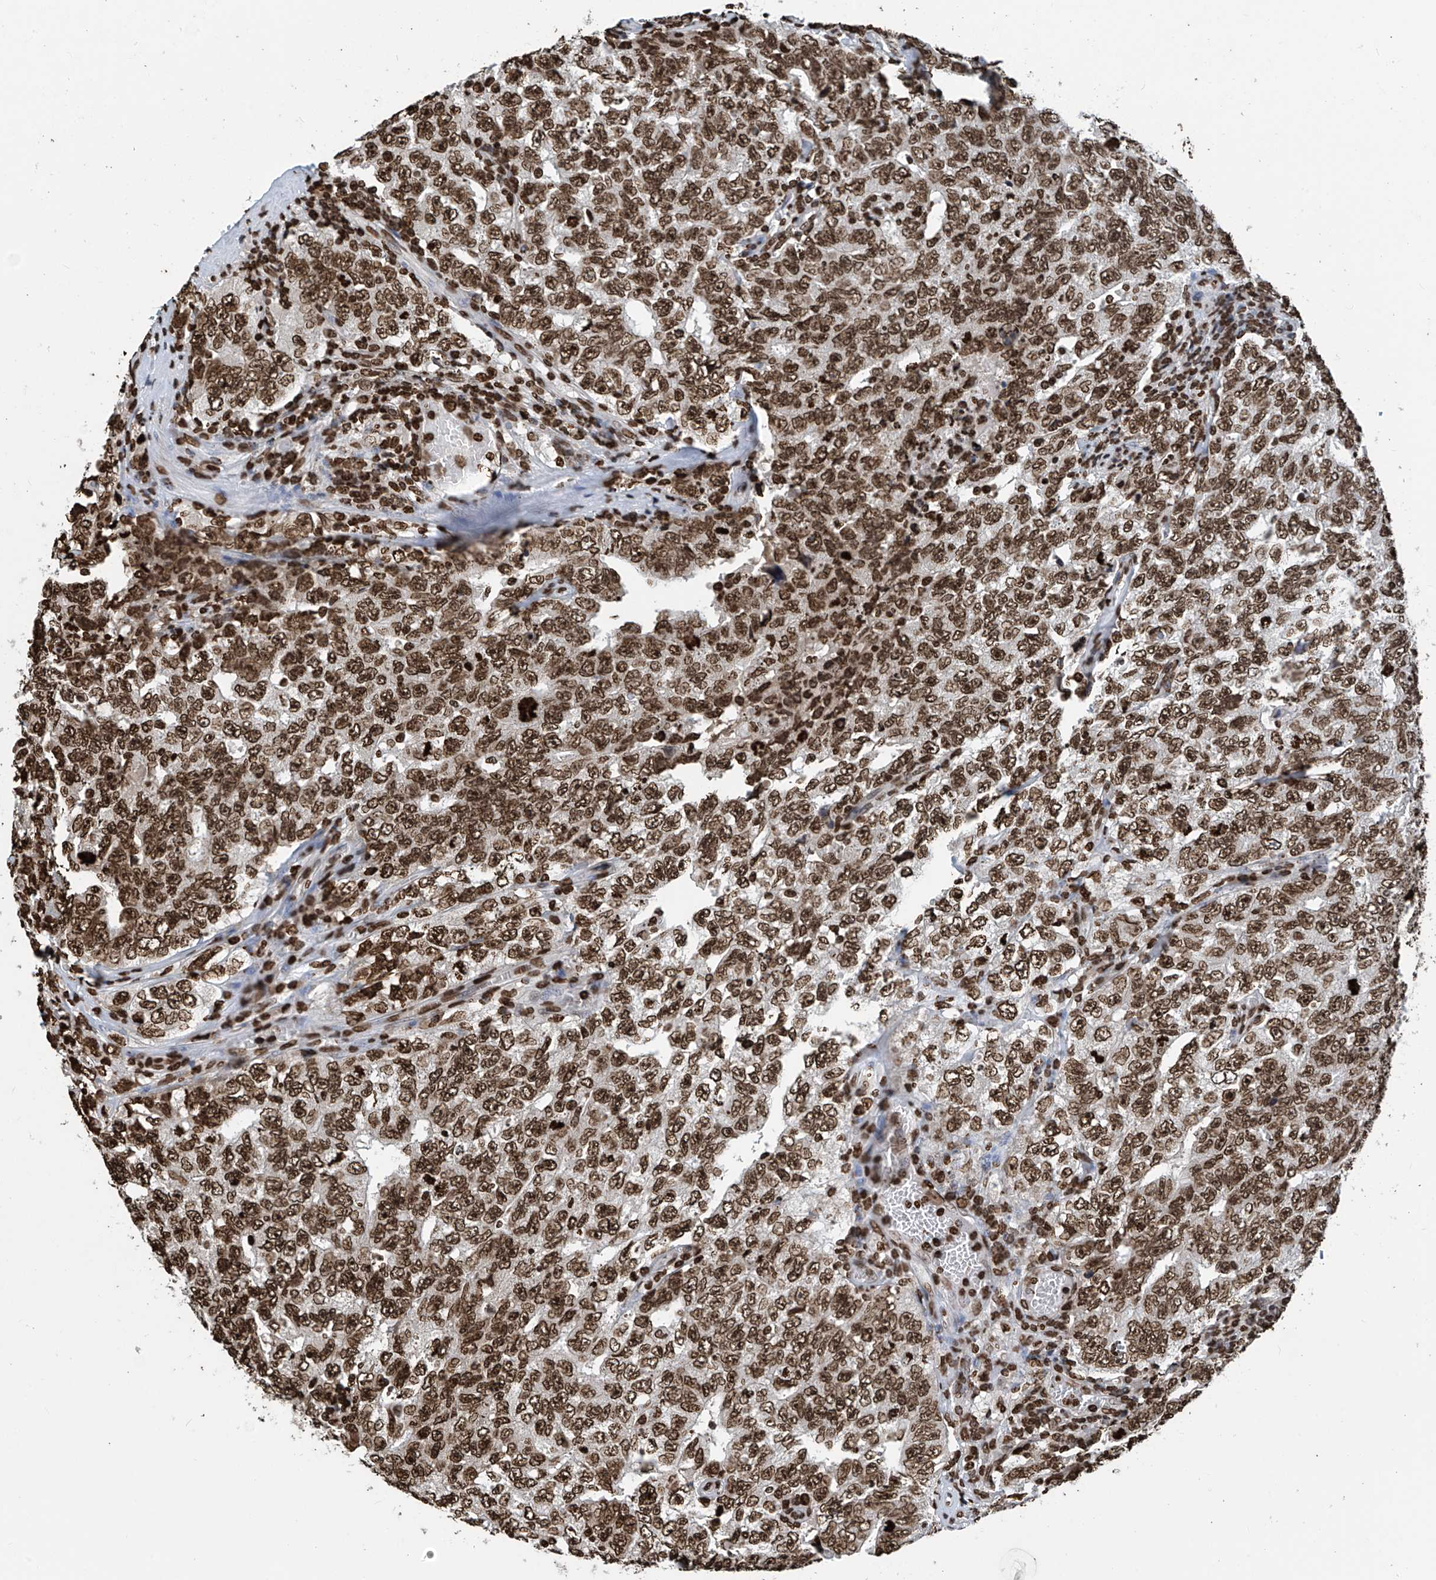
{"staining": {"intensity": "strong", "quantity": ">75%", "location": "nuclear"}, "tissue": "testis cancer", "cell_type": "Tumor cells", "image_type": "cancer", "snomed": [{"axis": "morphology", "description": "Carcinoma, Embryonal, NOS"}, {"axis": "topography", "description": "Testis"}], "caption": "Immunohistochemistry photomicrograph of testis cancer stained for a protein (brown), which shows high levels of strong nuclear staining in approximately >75% of tumor cells.", "gene": "DPPA2", "patient": {"sex": "male", "age": 26}}